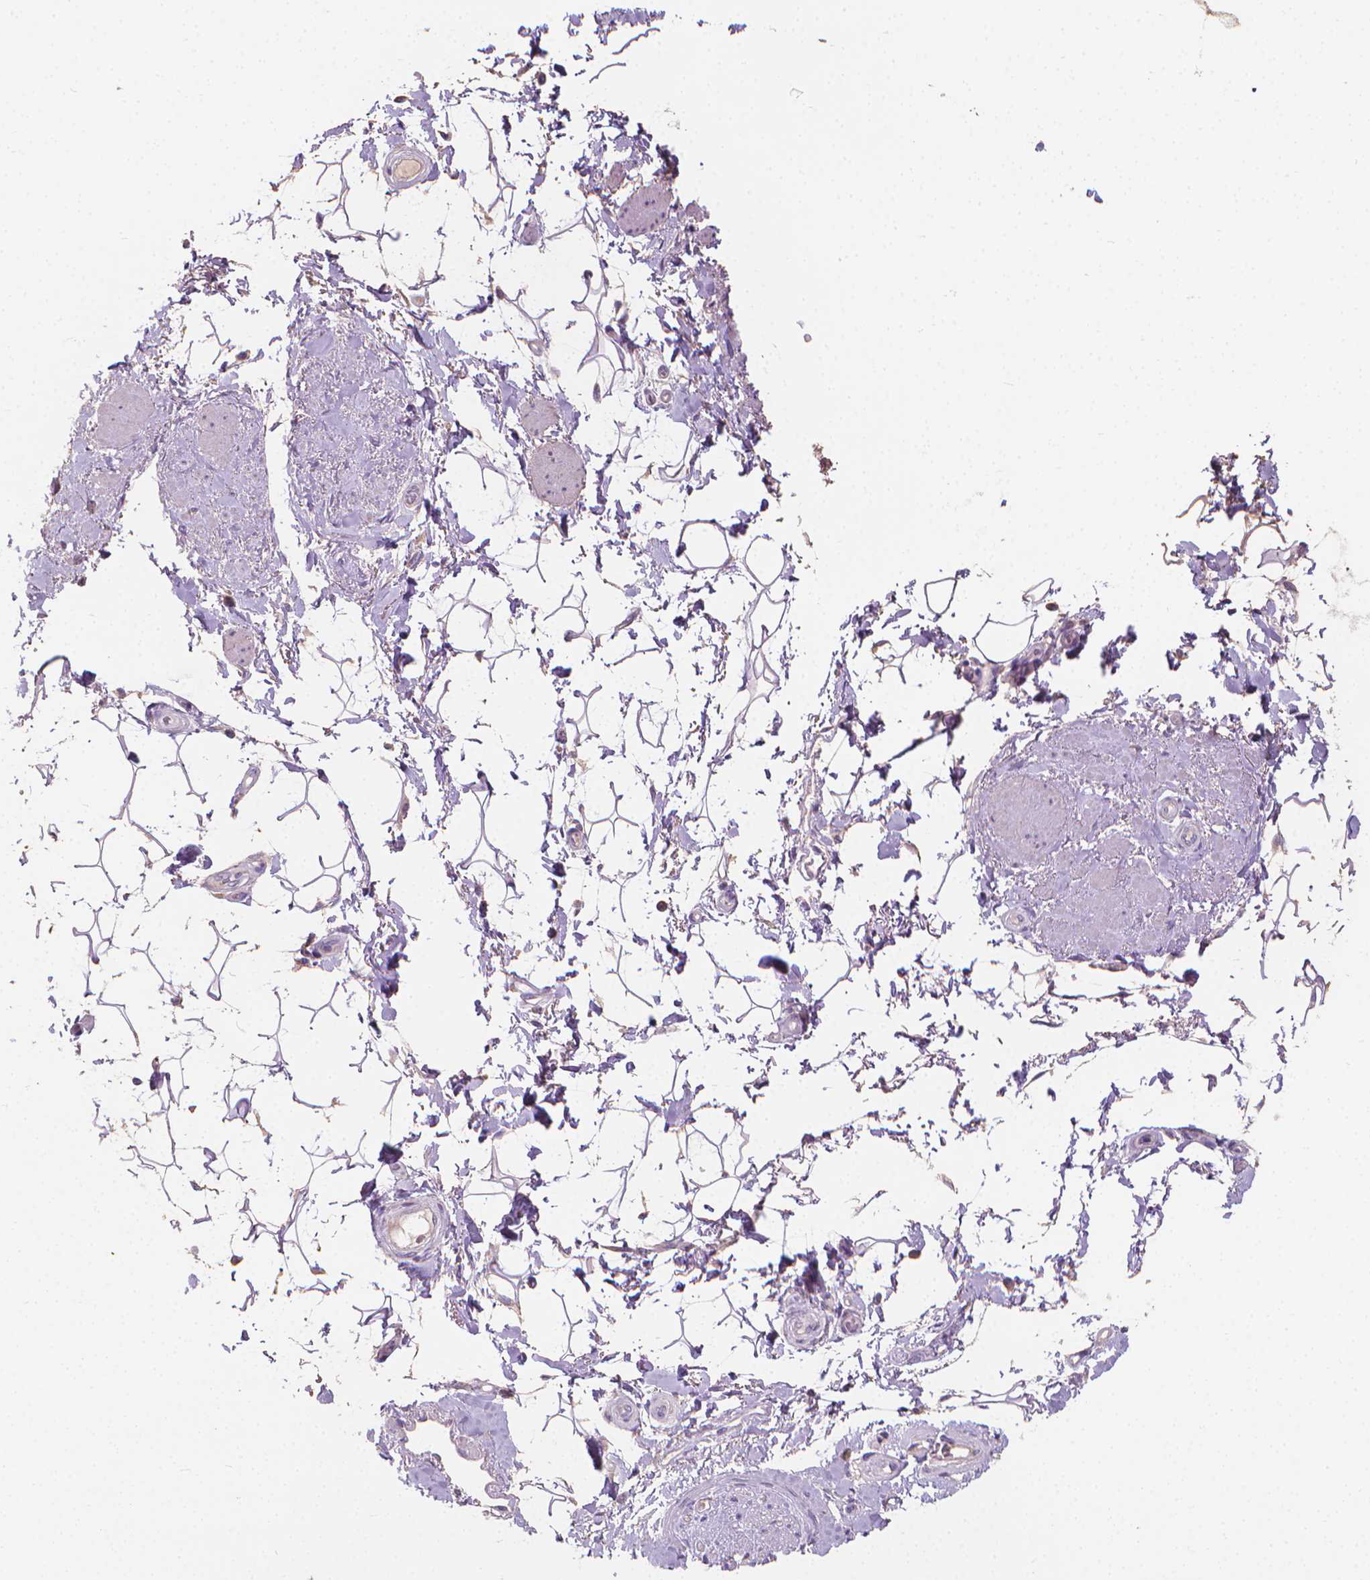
{"staining": {"intensity": "negative", "quantity": "none", "location": "none"}, "tissue": "adipose tissue", "cell_type": "Adipocytes", "image_type": "normal", "snomed": [{"axis": "morphology", "description": "Normal tissue, NOS"}, {"axis": "topography", "description": "Anal"}, {"axis": "topography", "description": "Peripheral nerve tissue"}], "caption": "Adipocytes are negative for brown protein staining in unremarkable adipose tissue. (Stains: DAB immunohistochemistry with hematoxylin counter stain, Microscopy: brightfield microscopy at high magnification).", "gene": "CABCOCO1", "patient": {"sex": "male", "age": 51}}